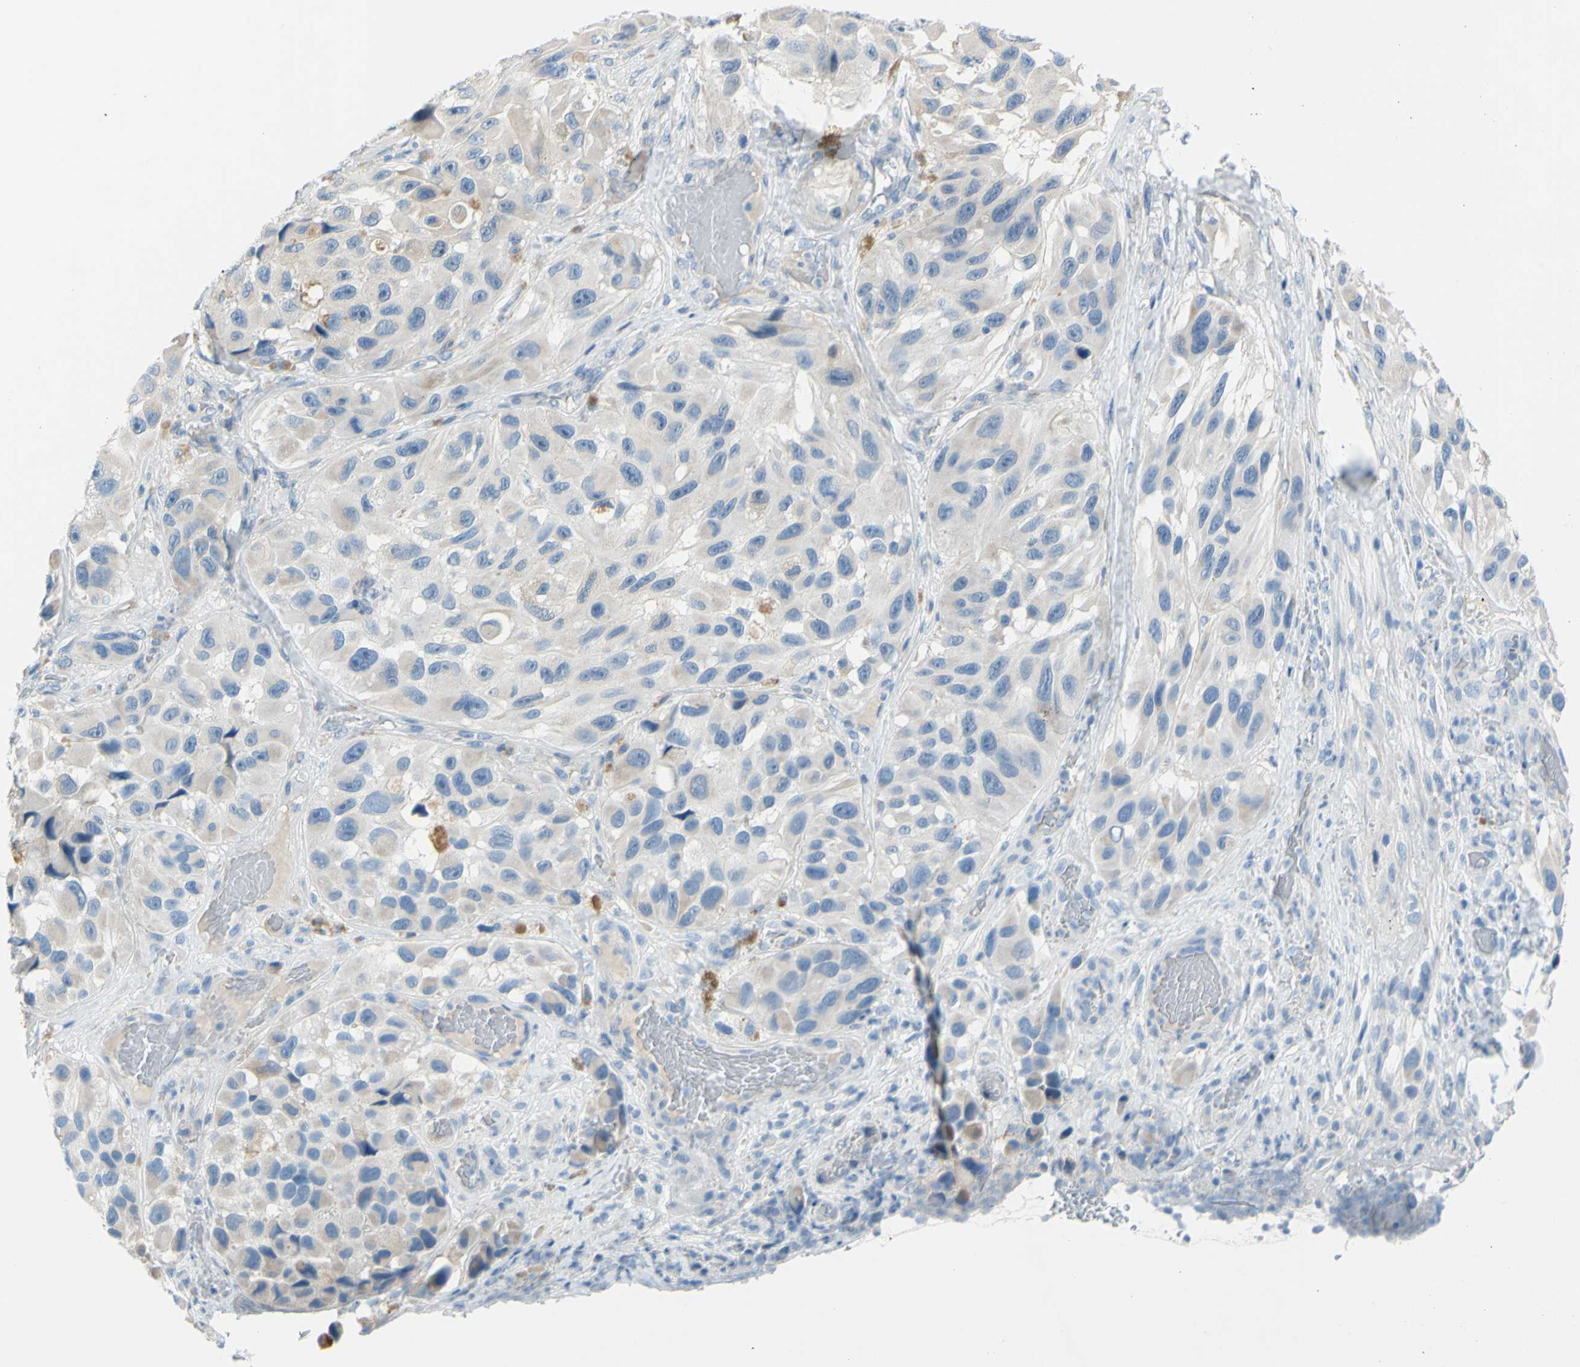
{"staining": {"intensity": "weak", "quantity": "<25%", "location": "cytoplasmic/membranous"}, "tissue": "melanoma", "cell_type": "Tumor cells", "image_type": "cancer", "snomed": [{"axis": "morphology", "description": "Malignant melanoma, NOS"}, {"axis": "topography", "description": "Skin"}], "caption": "IHC photomicrograph of neoplastic tissue: human melanoma stained with DAB (3,3'-diaminobenzidine) demonstrates no significant protein staining in tumor cells. The staining was performed using DAB to visualize the protein expression in brown, while the nuclei were stained in blue with hematoxylin (Magnification: 20x).", "gene": "SLC1A2", "patient": {"sex": "female", "age": 73}}